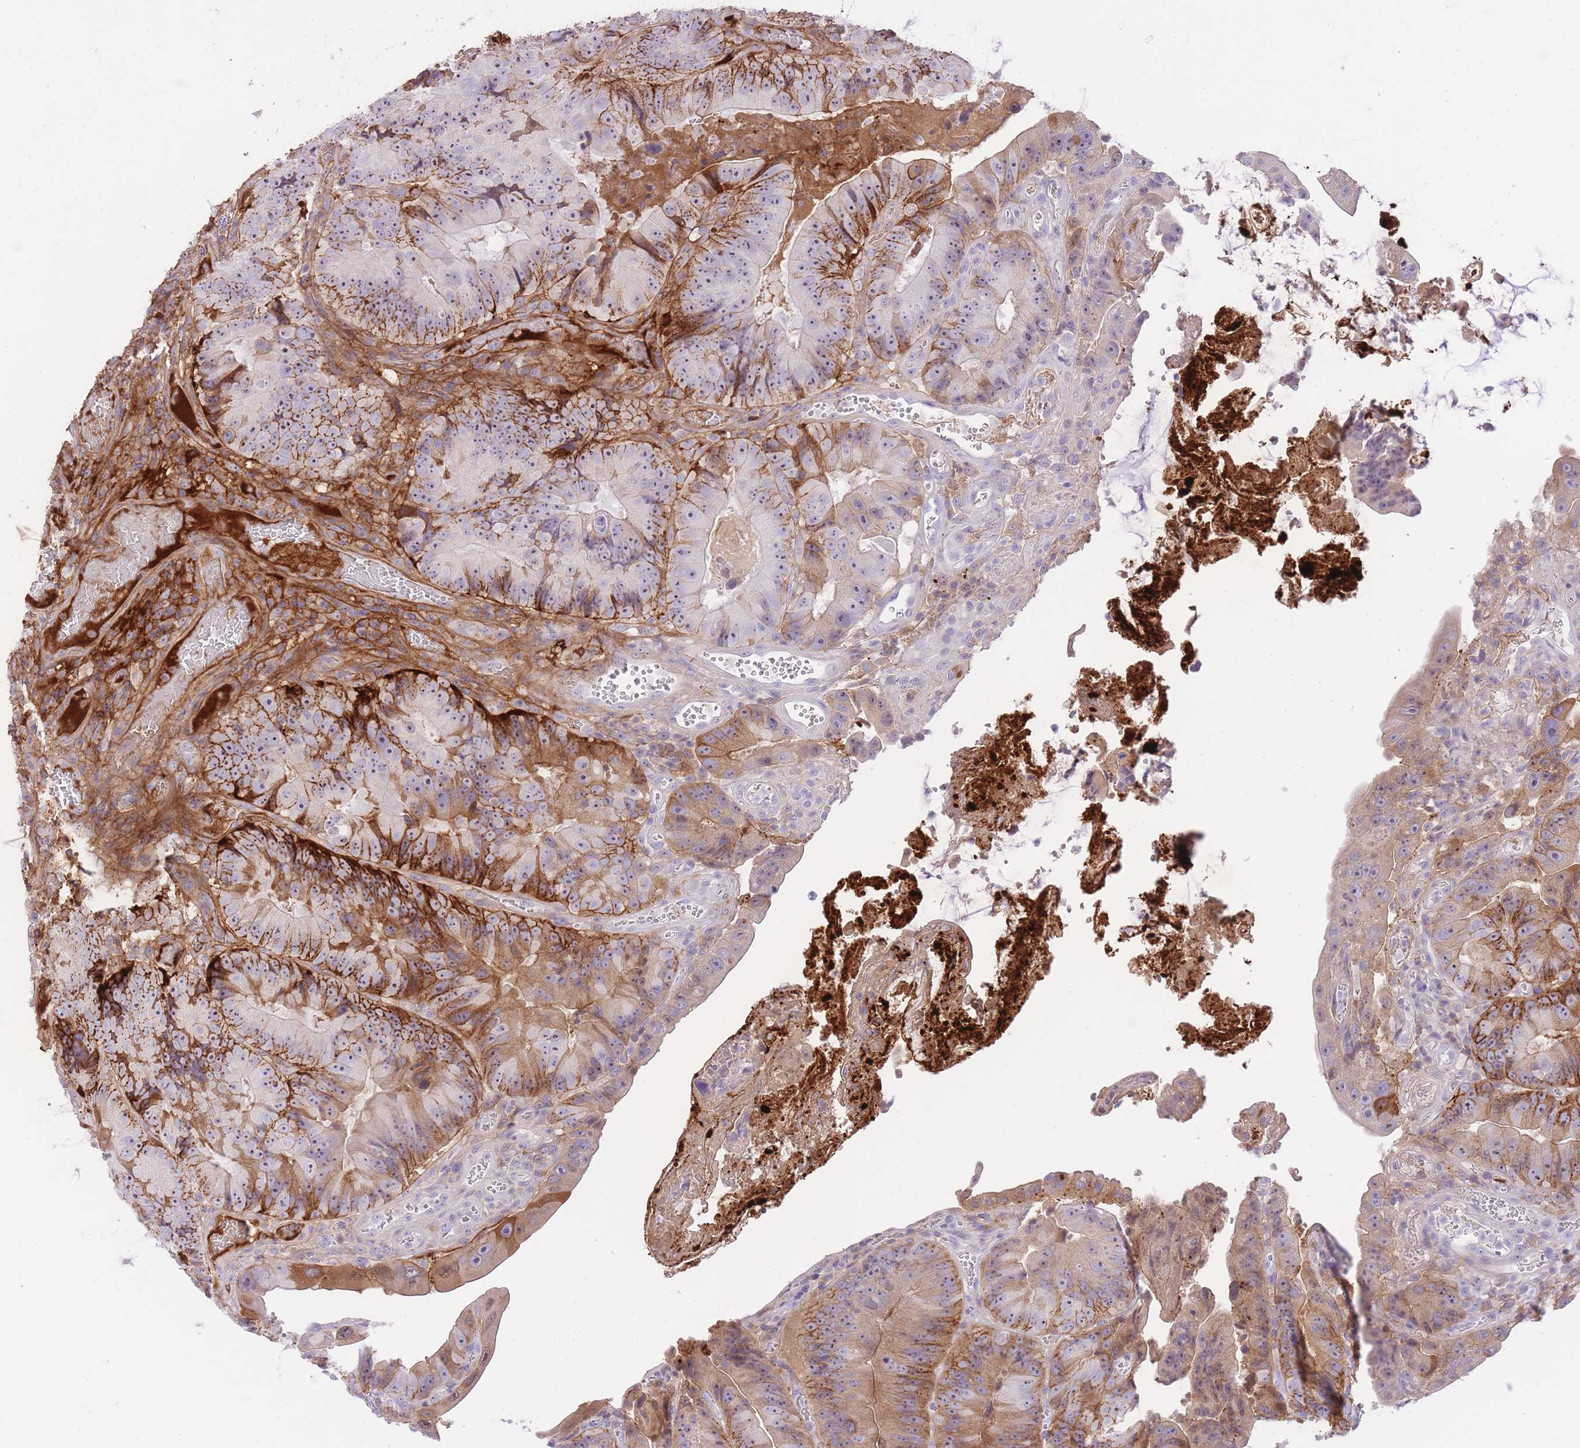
{"staining": {"intensity": "moderate", "quantity": "25%-75%", "location": "cytoplasmic/membranous"}, "tissue": "colorectal cancer", "cell_type": "Tumor cells", "image_type": "cancer", "snomed": [{"axis": "morphology", "description": "Adenocarcinoma, NOS"}, {"axis": "topography", "description": "Colon"}], "caption": "There is medium levels of moderate cytoplasmic/membranous expression in tumor cells of colorectal cancer (adenocarcinoma), as demonstrated by immunohistochemical staining (brown color).", "gene": "HRG", "patient": {"sex": "female", "age": 86}}